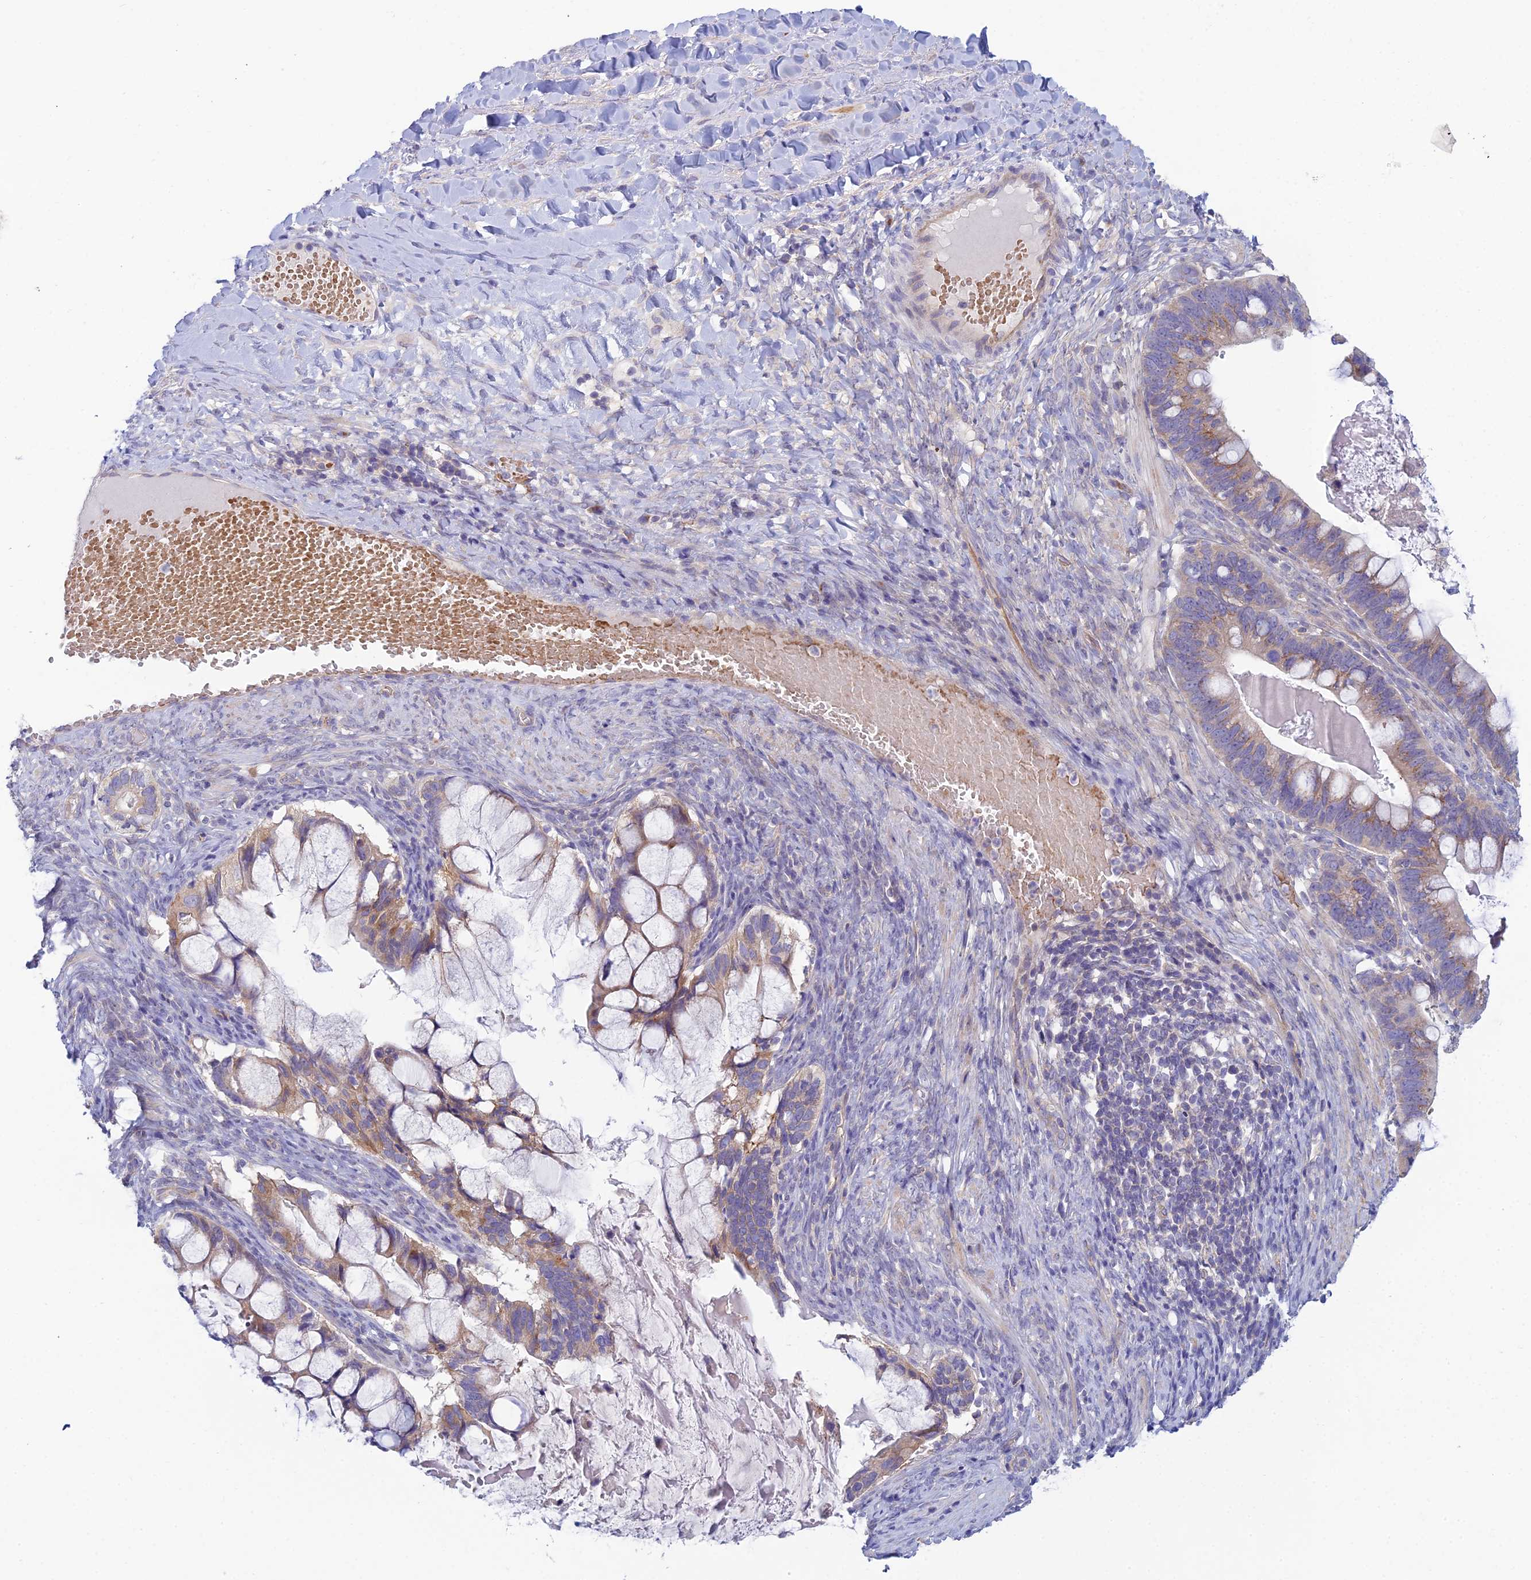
{"staining": {"intensity": "weak", "quantity": "25%-75%", "location": "cytoplasmic/membranous"}, "tissue": "ovarian cancer", "cell_type": "Tumor cells", "image_type": "cancer", "snomed": [{"axis": "morphology", "description": "Cystadenocarcinoma, mucinous, NOS"}, {"axis": "topography", "description": "Ovary"}], "caption": "Protein expression by immunohistochemistry (IHC) demonstrates weak cytoplasmic/membranous staining in about 25%-75% of tumor cells in mucinous cystadenocarcinoma (ovarian).", "gene": "ZNF564", "patient": {"sex": "female", "age": 61}}